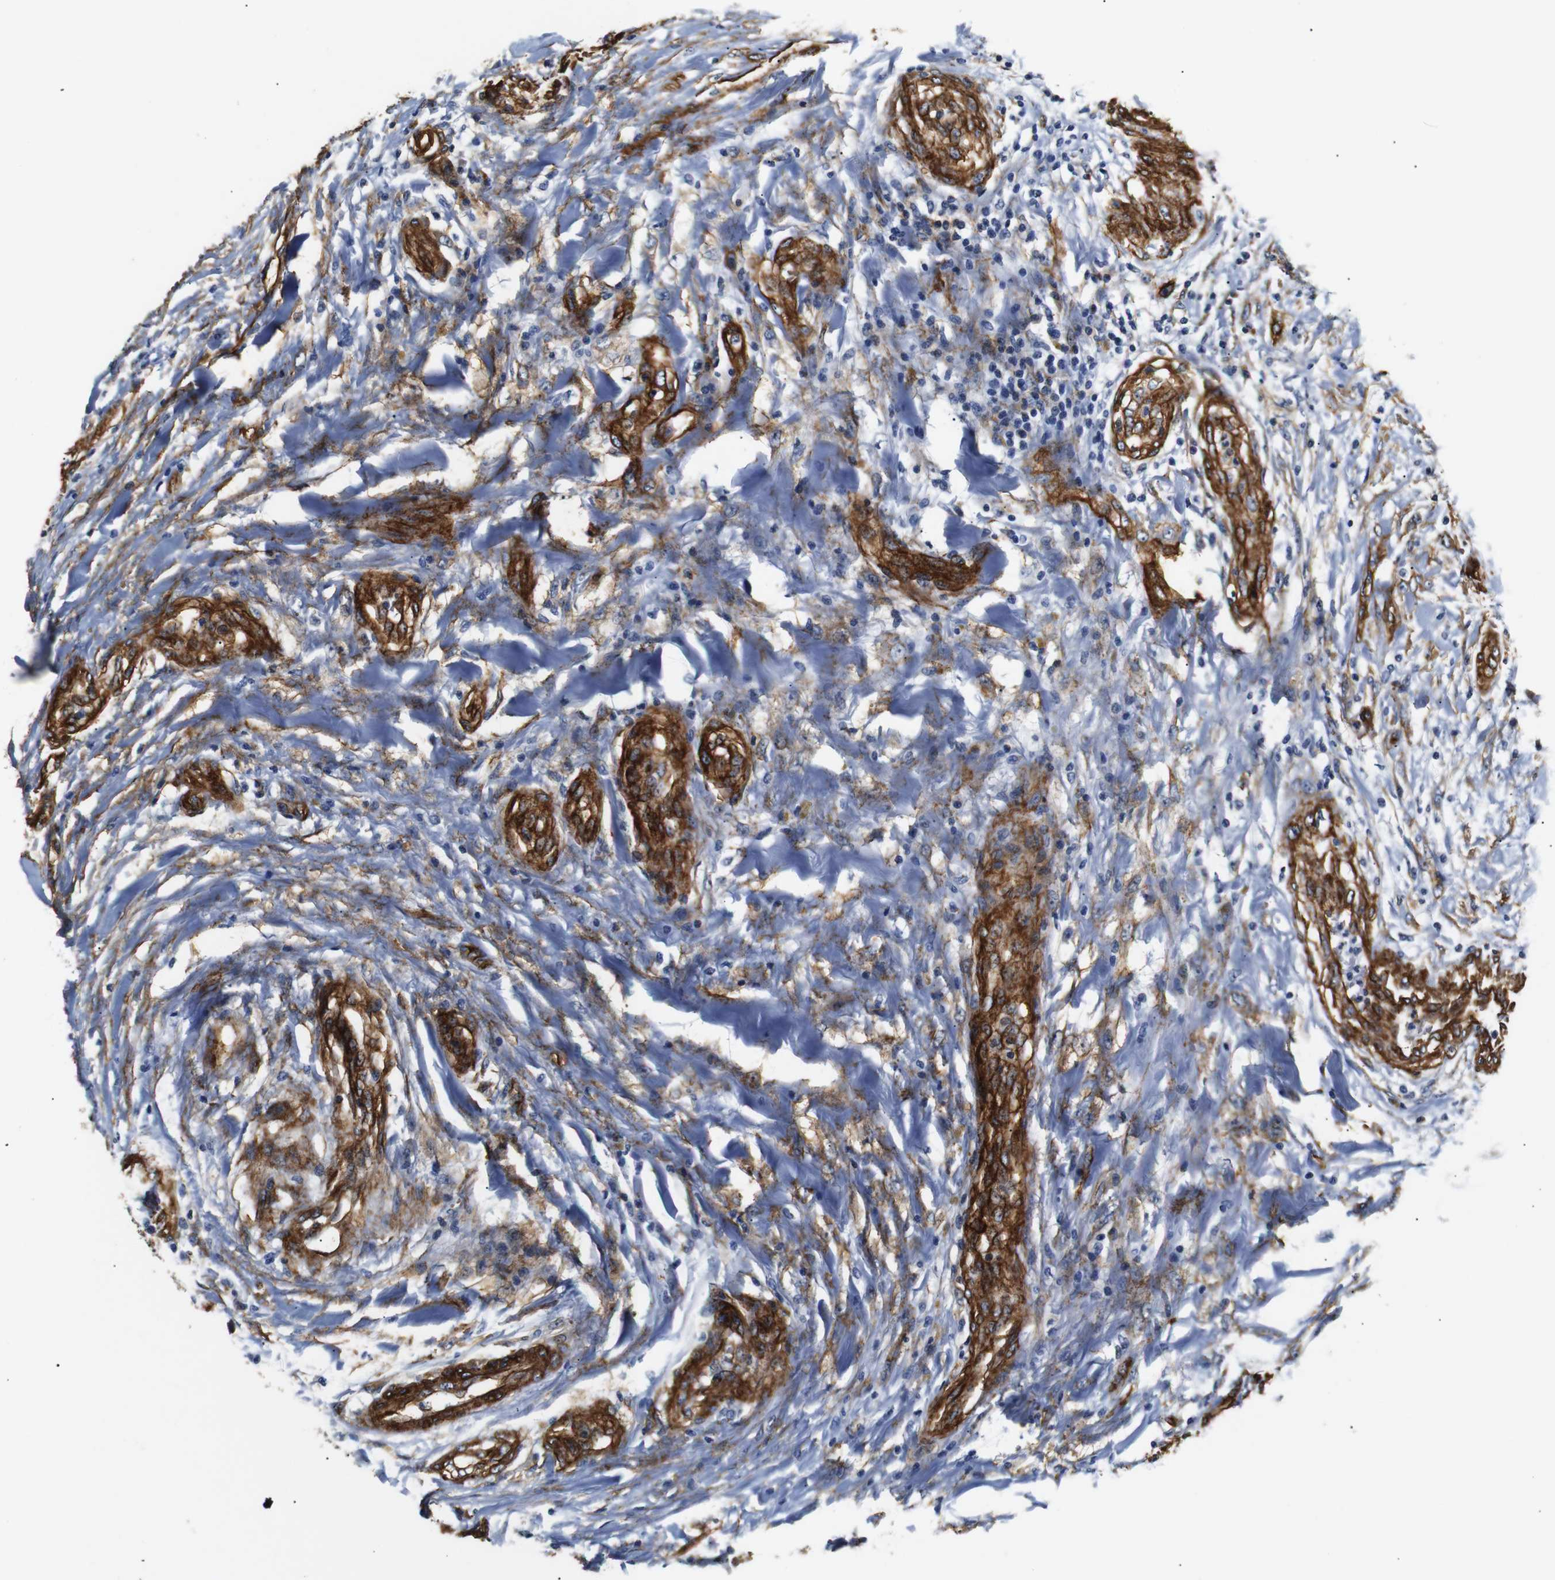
{"staining": {"intensity": "negative", "quantity": "none", "location": "none"}, "tissue": "testis cancer", "cell_type": "Tumor cells", "image_type": "cancer", "snomed": [{"axis": "morphology", "description": "Seminoma, NOS"}, {"axis": "topography", "description": "Testis"}], "caption": "Tumor cells show no significant staining in seminoma (testis).", "gene": "CAV2", "patient": {"sex": "male", "age": 59}}